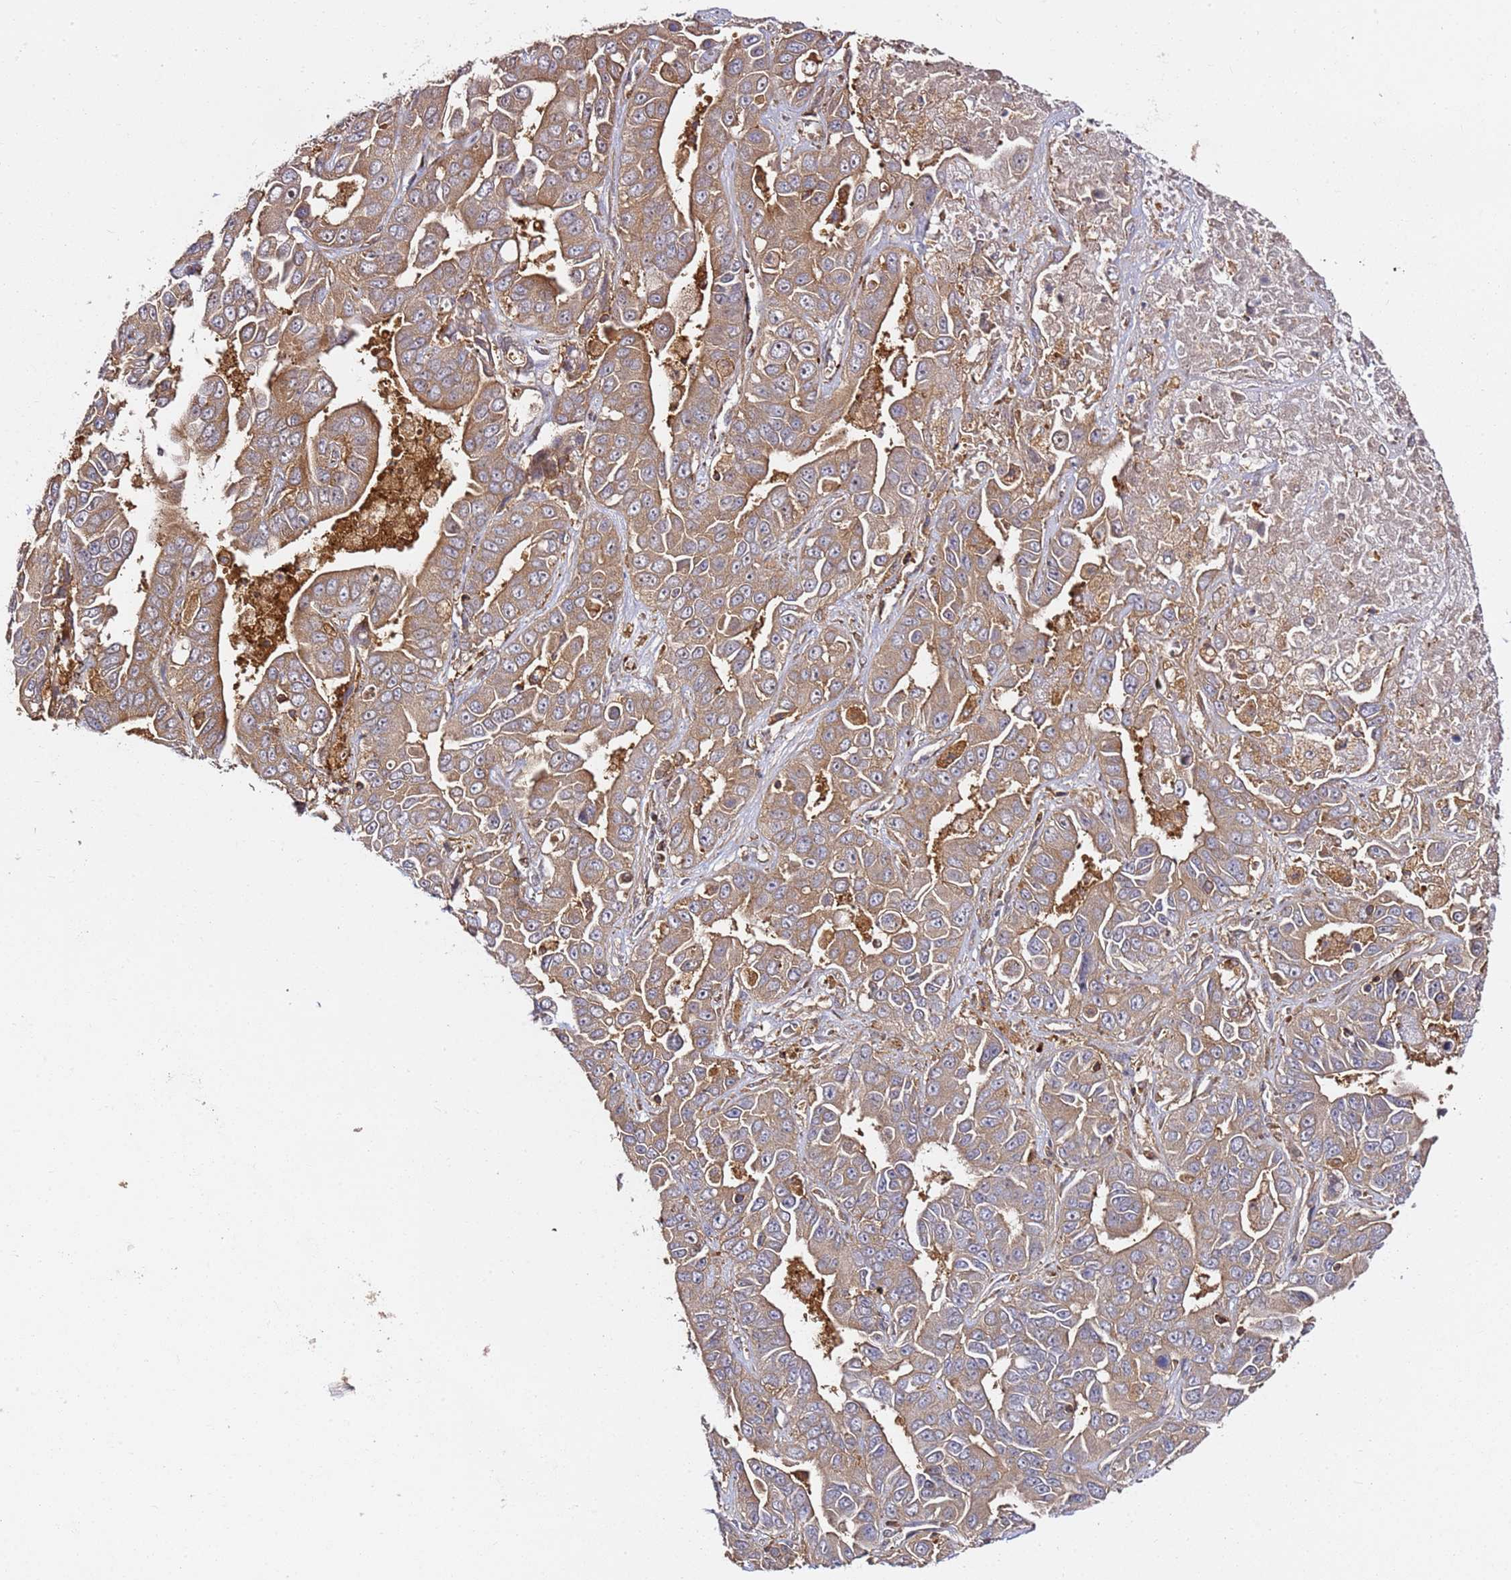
{"staining": {"intensity": "moderate", "quantity": ">75%", "location": "cytoplasmic/membranous"}, "tissue": "liver cancer", "cell_type": "Tumor cells", "image_type": "cancer", "snomed": [{"axis": "morphology", "description": "Cholangiocarcinoma"}, {"axis": "topography", "description": "Liver"}], "caption": "Protein analysis of liver cancer tissue displays moderate cytoplasmic/membranous expression in about >75% of tumor cells.", "gene": "PRMT7", "patient": {"sex": "female", "age": 52}}